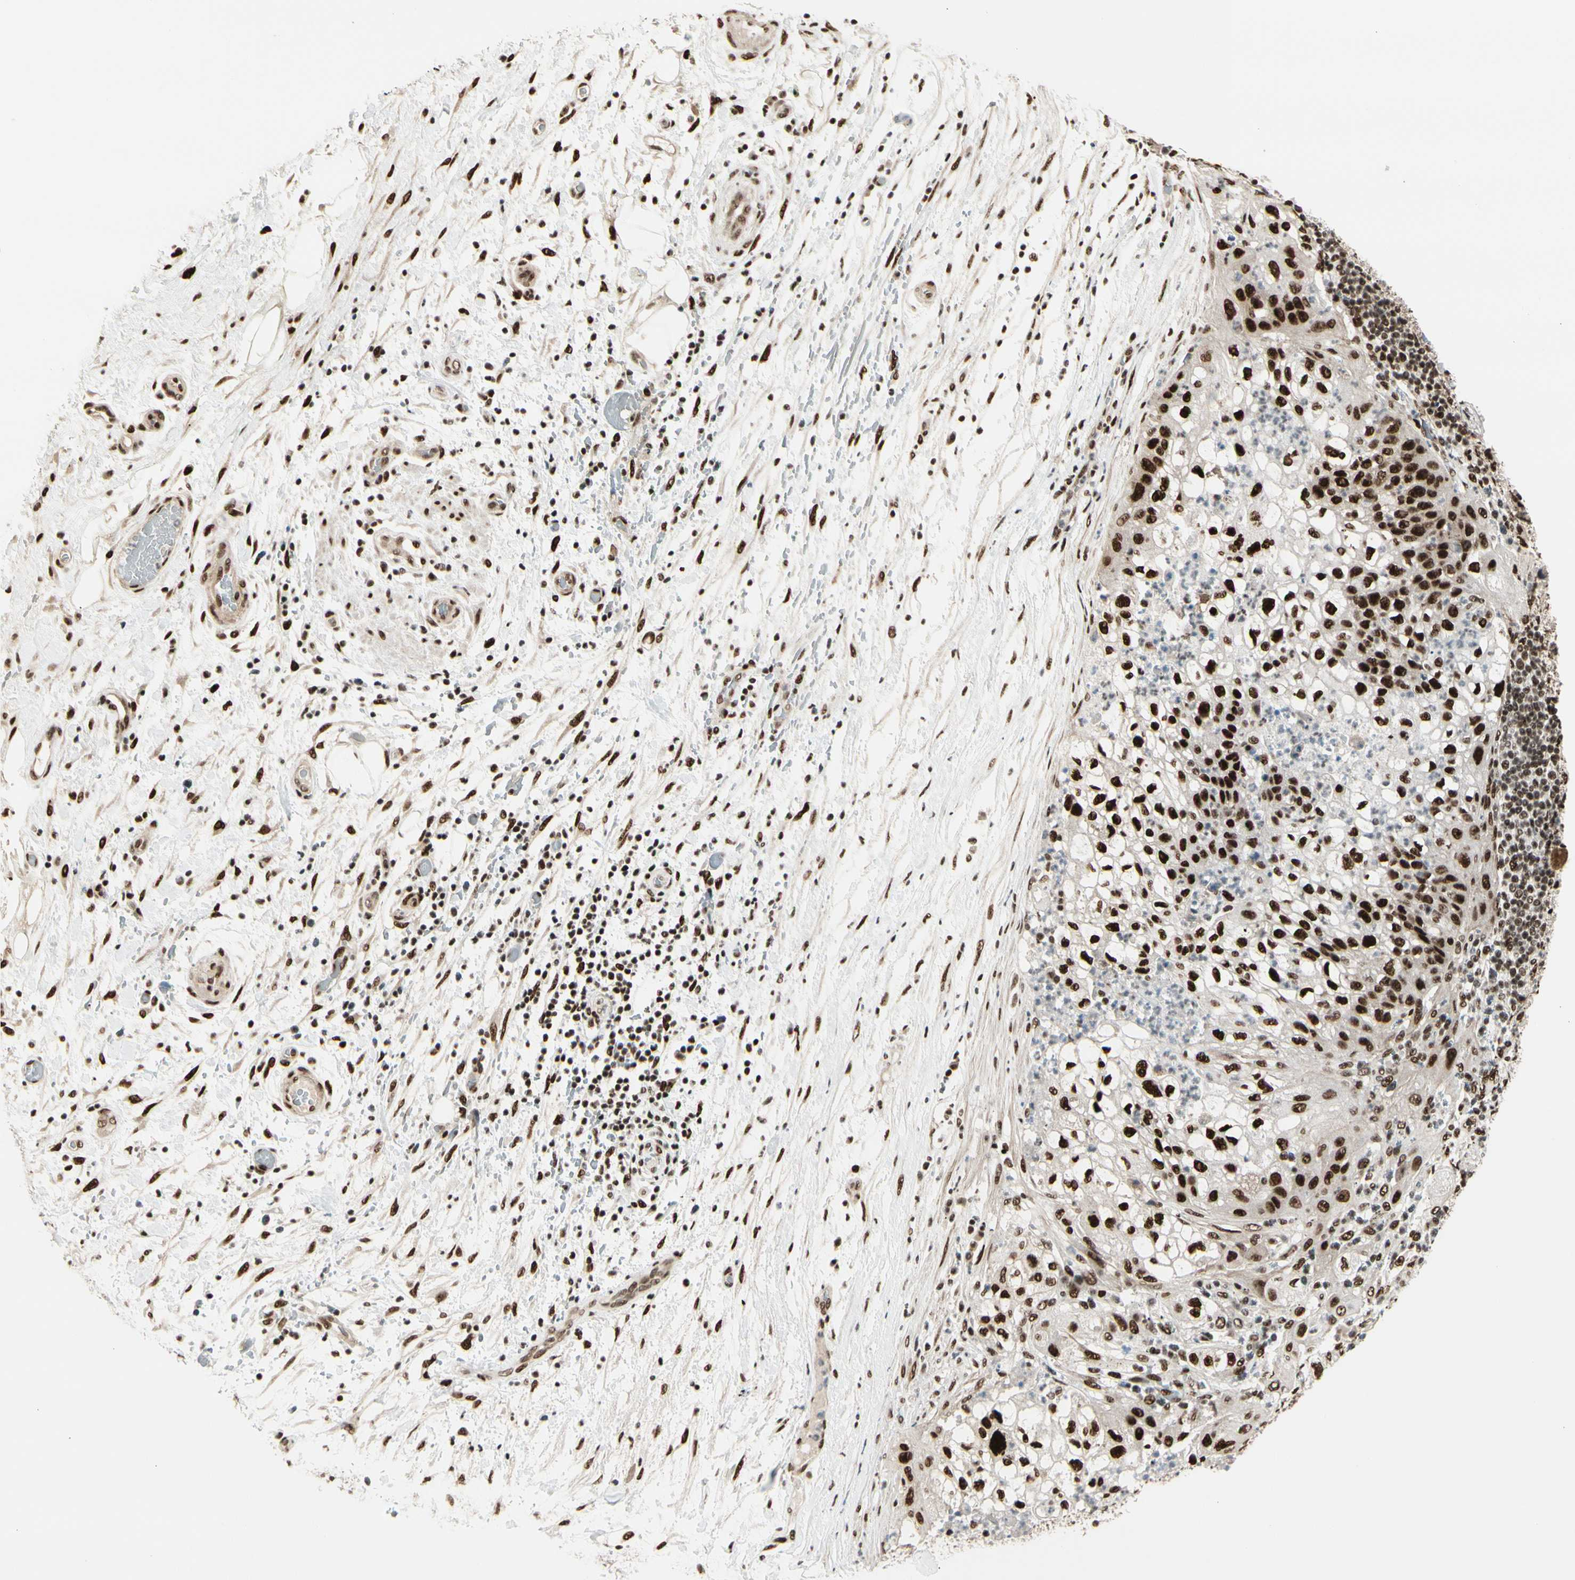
{"staining": {"intensity": "strong", "quantity": ">75%", "location": "nuclear"}, "tissue": "lung cancer", "cell_type": "Tumor cells", "image_type": "cancer", "snomed": [{"axis": "morphology", "description": "Inflammation, NOS"}, {"axis": "morphology", "description": "Squamous cell carcinoma, NOS"}, {"axis": "topography", "description": "Lymph node"}, {"axis": "topography", "description": "Soft tissue"}, {"axis": "topography", "description": "Lung"}], "caption": "Human lung squamous cell carcinoma stained for a protein (brown) displays strong nuclear positive staining in about >75% of tumor cells.", "gene": "HEXIM1", "patient": {"sex": "male", "age": 66}}